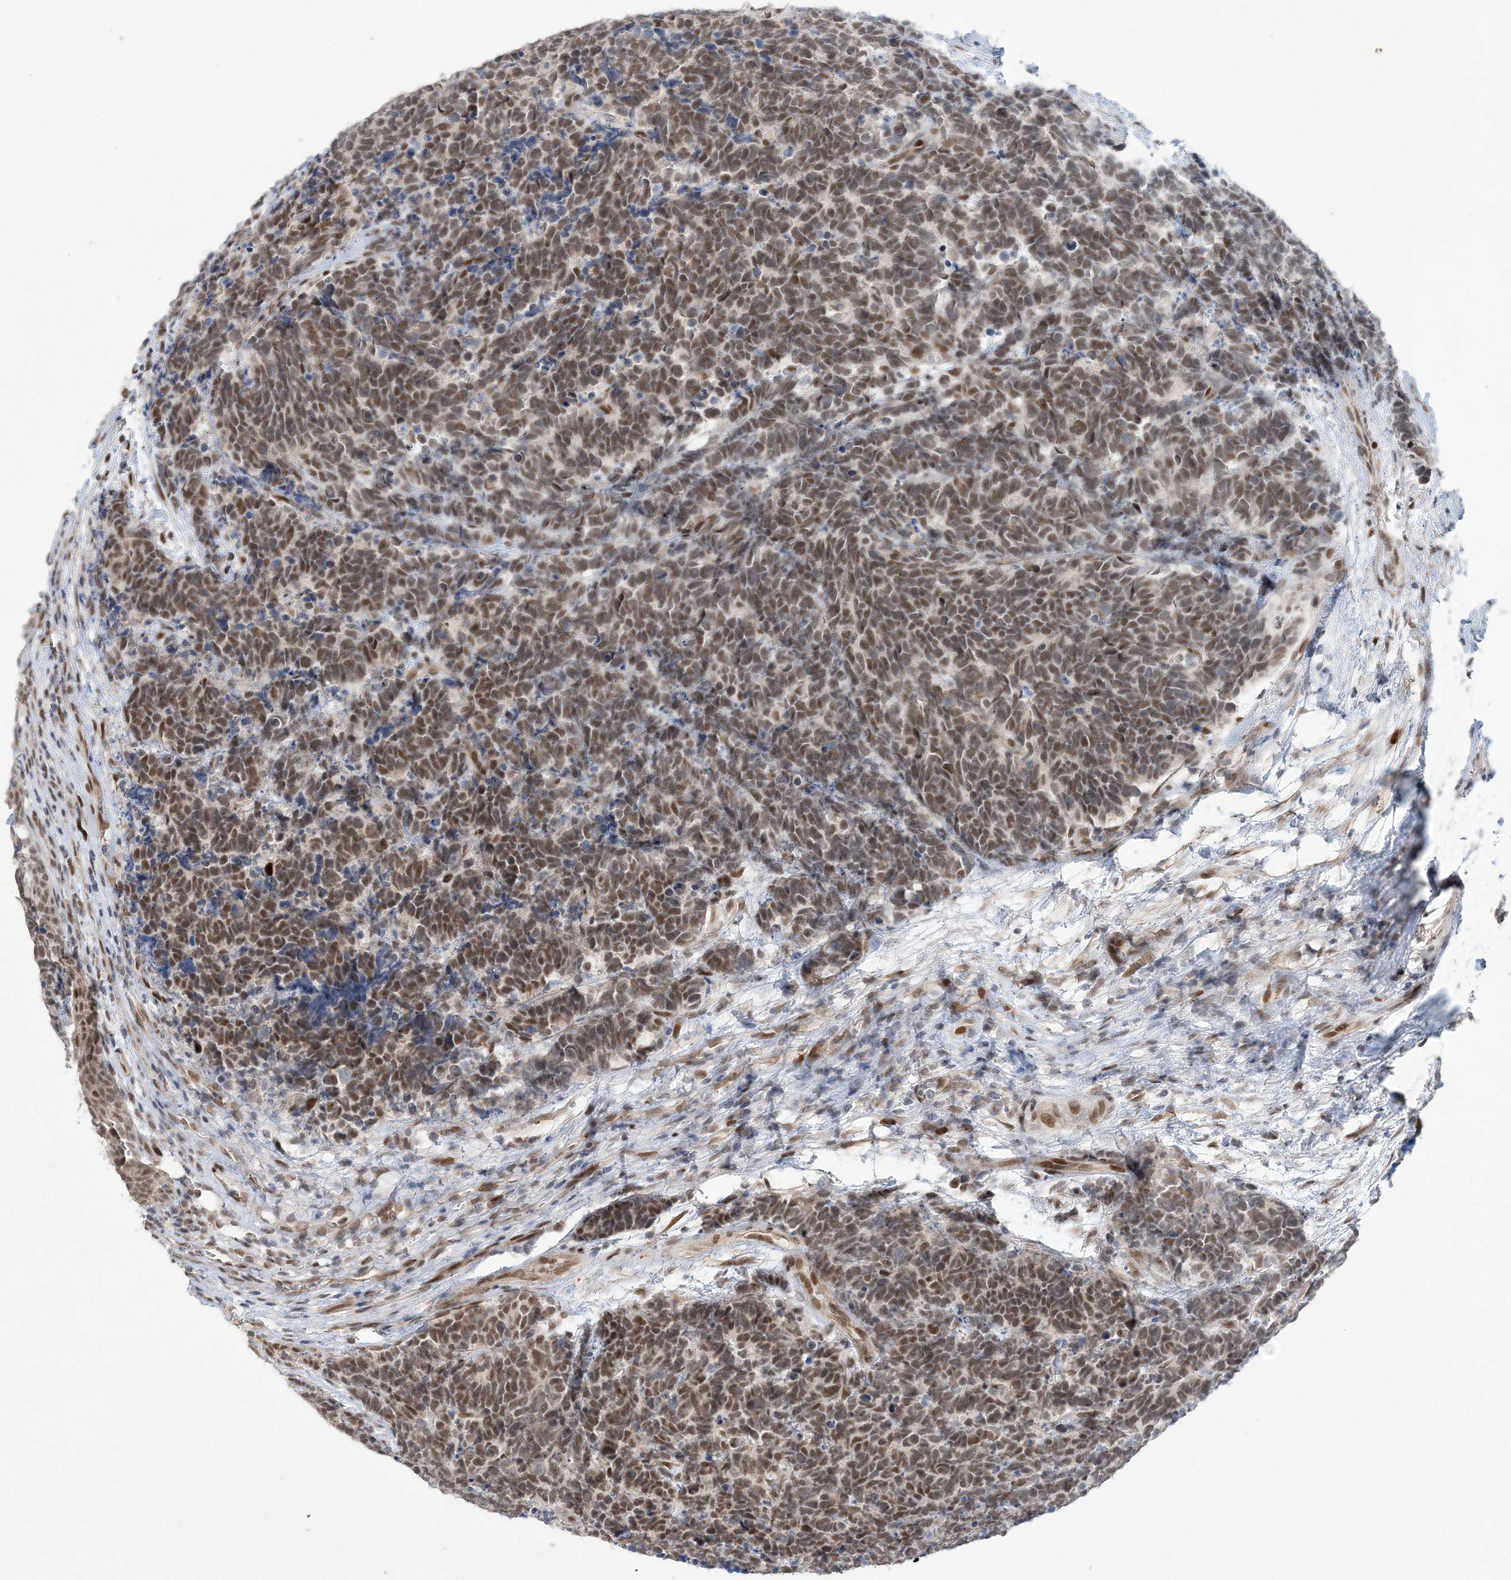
{"staining": {"intensity": "moderate", "quantity": ">75%", "location": "nuclear"}, "tissue": "carcinoid", "cell_type": "Tumor cells", "image_type": "cancer", "snomed": [{"axis": "morphology", "description": "Carcinoma, NOS"}, {"axis": "morphology", "description": "Carcinoid, malignant, NOS"}, {"axis": "topography", "description": "Urinary bladder"}], "caption": "Carcinoid tissue demonstrates moderate nuclear staining in about >75% of tumor cells", "gene": "WAC", "patient": {"sex": "male", "age": 57}}